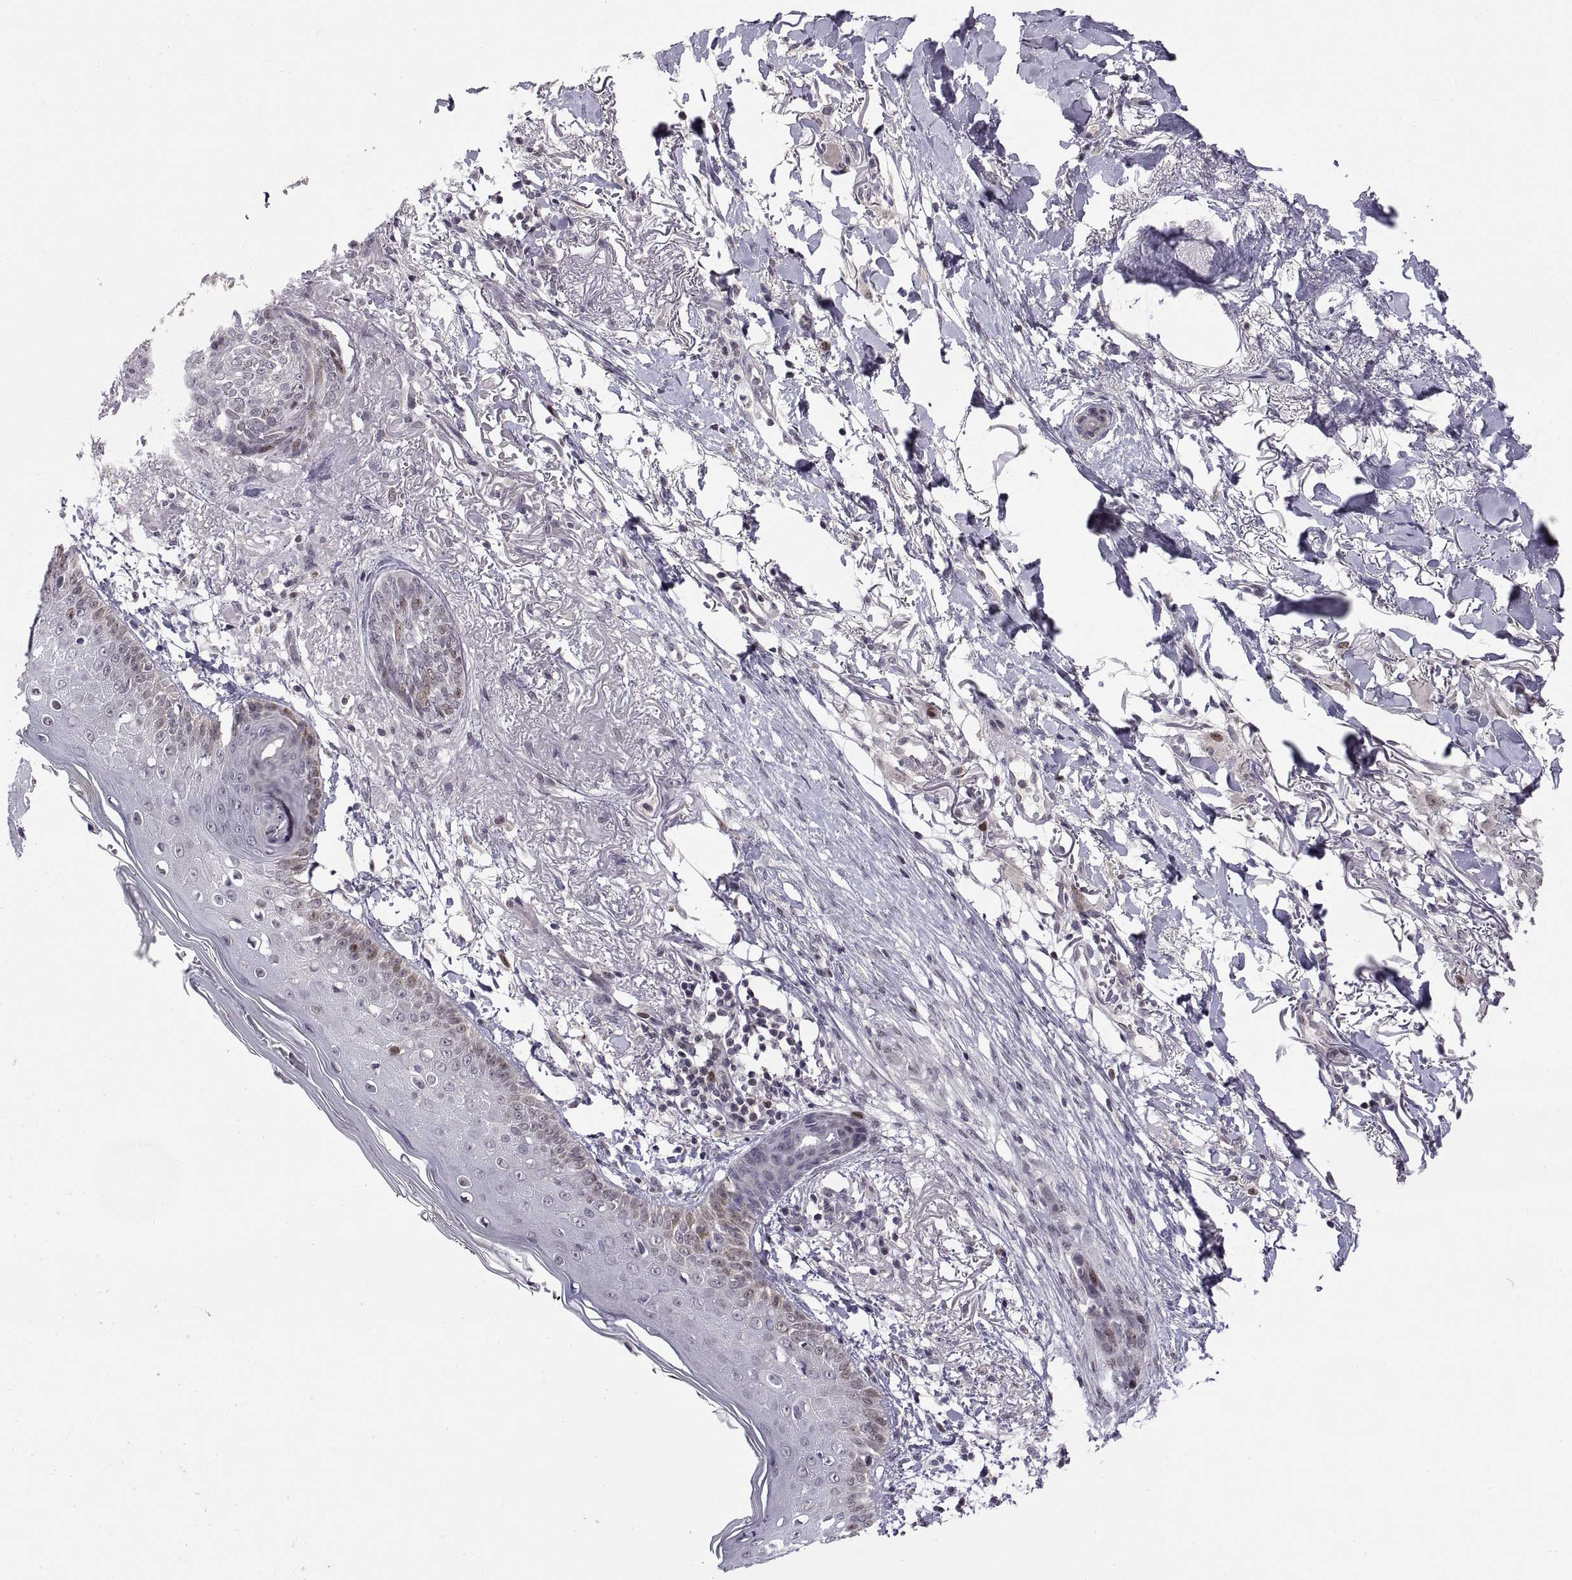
{"staining": {"intensity": "weak", "quantity": "25%-75%", "location": "nuclear"}, "tissue": "skin cancer", "cell_type": "Tumor cells", "image_type": "cancer", "snomed": [{"axis": "morphology", "description": "Normal tissue, NOS"}, {"axis": "morphology", "description": "Basal cell carcinoma"}, {"axis": "topography", "description": "Skin"}], "caption": "A low amount of weak nuclear expression is appreciated in approximately 25%-75% of tumor cells in basal cell carcinoma (skin) tissue. (Stains: DAB (3,3'-diaminobenzidine) in brown, nuclei in blue, Microscopy: brightfield microscopy at high magnification).", "gene": "CHFR", "patient": {"sex": "male", "age": 84}}